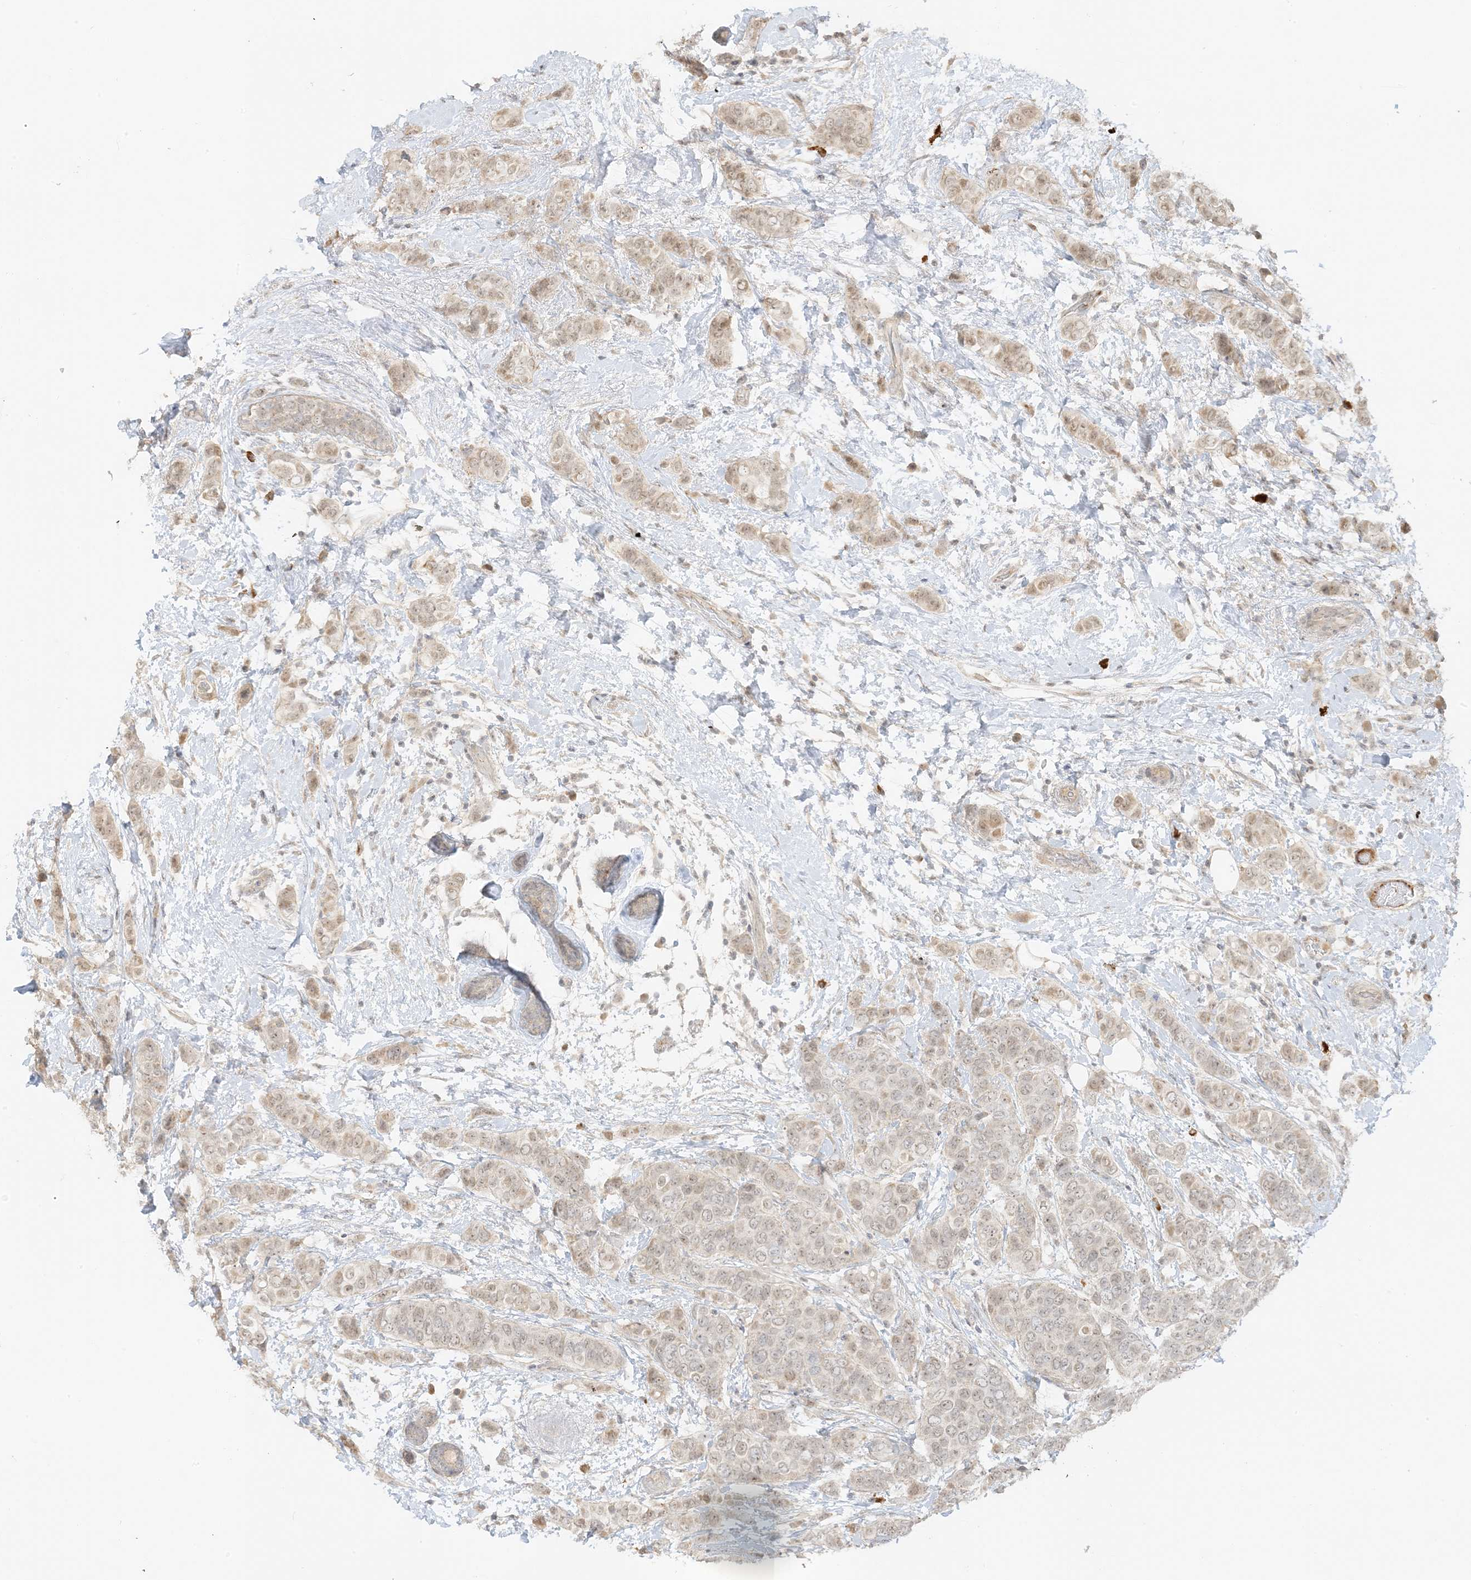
{"staining": {"intensity": "moderate", "quantity": ">75%", "location": "nuclear"}, "tissue": "breast cancer", "cell_type": "Tumor cells", "image_type": "cancer", "snomed": [{"axis": "morphology", "description": "Lobular carcinoma"}, {"axis": "topography", "description": "Breast"}], "caption": "Immunohistochemical staining of human breast lobular carcinoma exhibits moderate nuclear protein positivity in approximately >75% of tumor cells. Nuclei are stained in blue.", "gene": "ETAA1", "patient": {"sex": "female", "age": 51}}